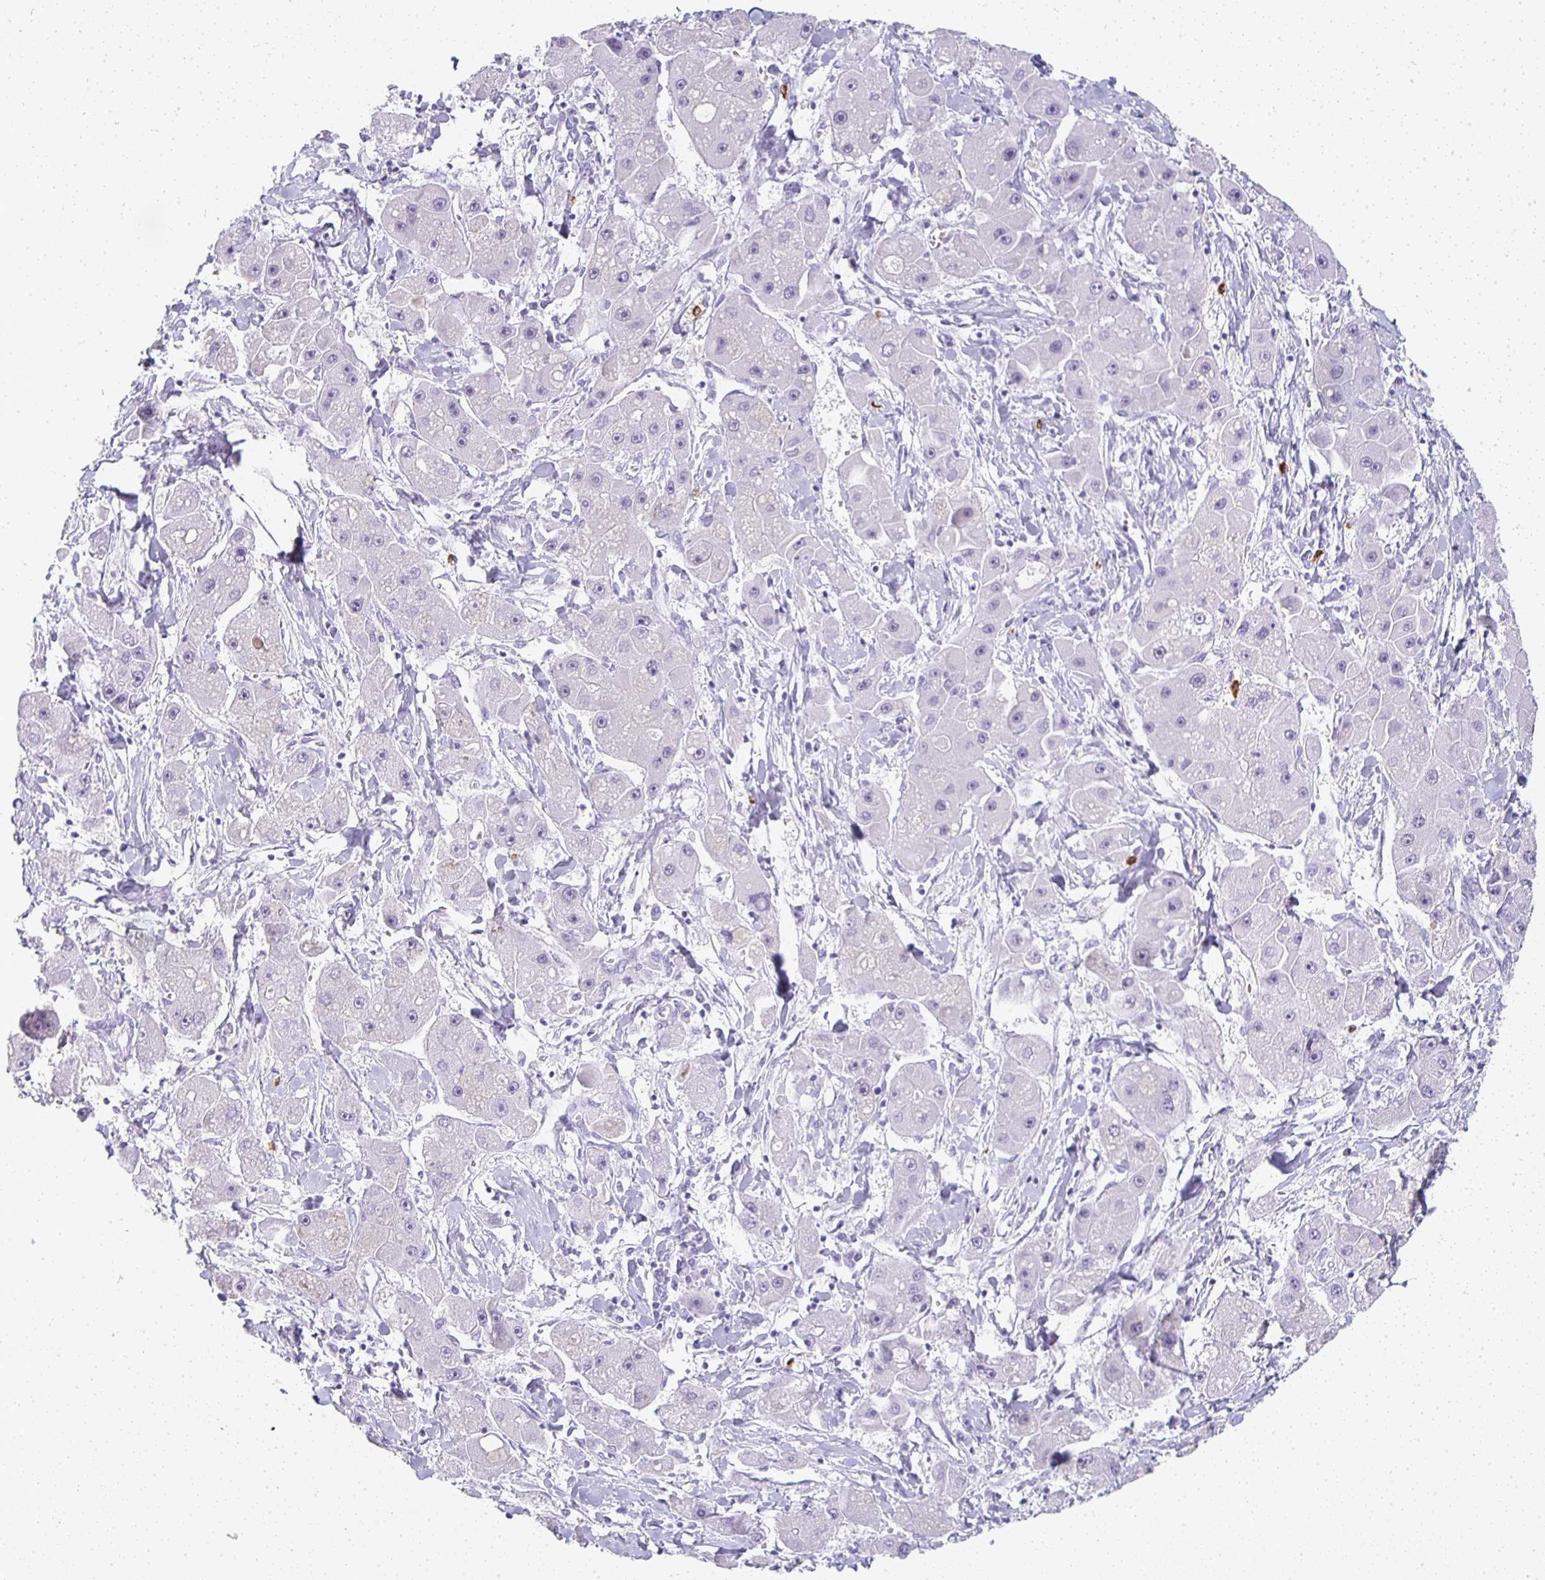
{"staining": {"intensity": "negative", "quantity": "none", "location": "none"}, "tissue": "liver cancer", "cell_type": "Tumor cells", "image_type": "cancer", "snomed": [{"axis": "morphology", "description": "Carcinoma, Hepatocellular, NOS"}, {"axis": "topography", "description": "Liver"}], "caption": "A high-resolution image shows immunohistochemistry (IHC) staining of liver cancer (hepatocellular carcinoma), which demonstrates no significant staining in tumor cells.", "gene": "TPSD1", "patient": {"sex": "male", "age": 24}}